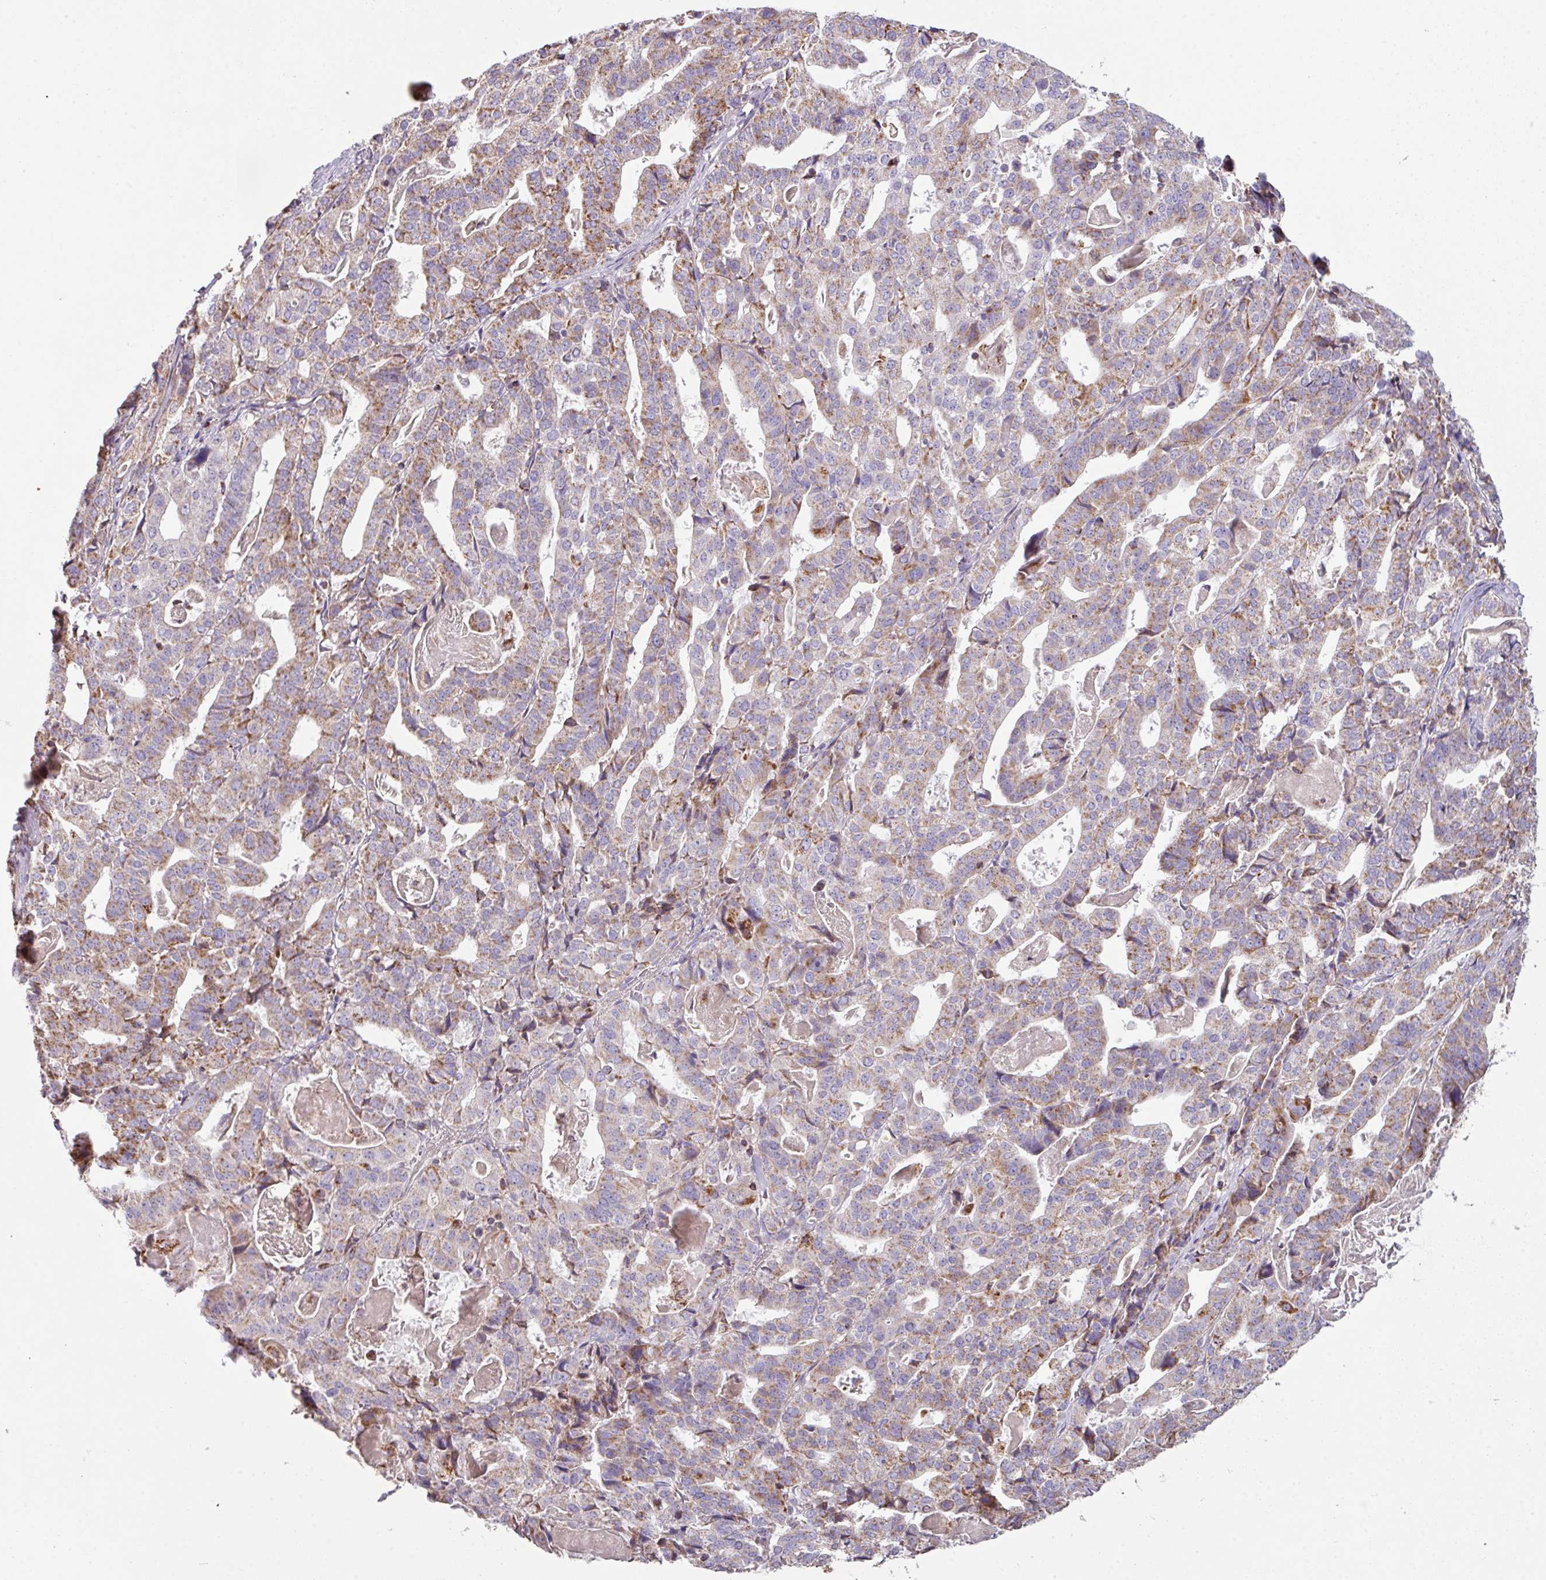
{"staining": {"intensity": "moderate", "quantity": "25%-75%", "location": "cytoplasmic/membranous"}, "tissue": "stomach cancer", "cell_type": "Tumor cells", "image_type": "cancer", "snomed": [{"axis": "morphology", "description": "Adenocarcinoma, NOS"}, {"axis": "topography", "description": "Stomach"}], "caption": "This micrograph demonstrates immunohistochemistry staining of human stomach cancer (adenocarcinoma), with medium moderate cytoplasmic/membranous staining in approximately 25%-75% of tumor cells.", "gene": "SQOR", "patient": {"sex": "male", "age": 48}}